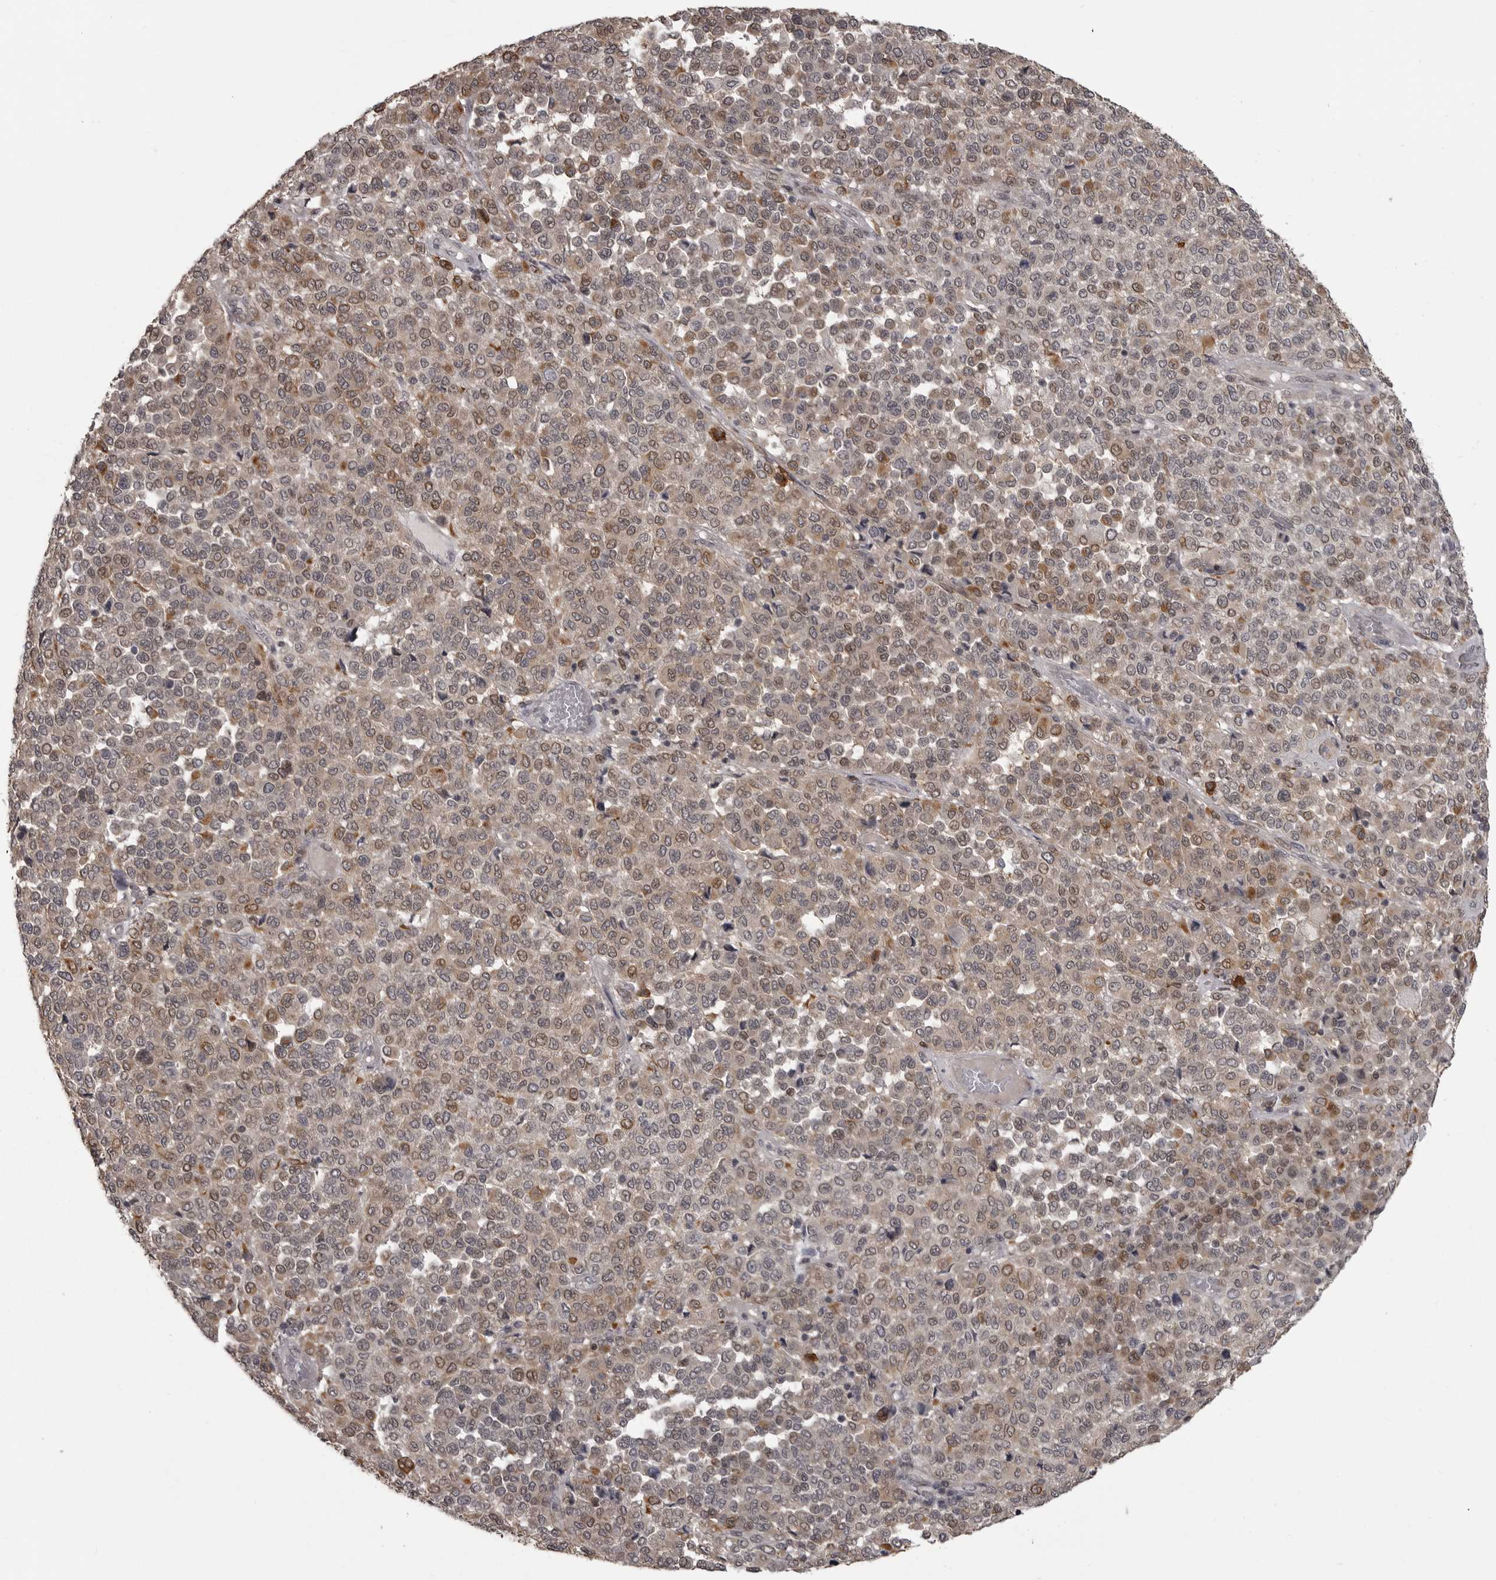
{"staining": {"intensity": "weak", "quantity": "25%-75%", "location": "cytoplasmic/membranous,nuclear"}, "tissue": "melanoma", "cell_type": "Tumor cells", "image_type": "cancer", "snomed": [{"axis": "morphology", "description": "Malignant melanoma, Metastatic site"}, {"axis": "topography", "description": "Pancreas"}], "caption": "IHC (DAB (3,3'-diaminobenzidine)) staining of human malignant melanoma (metastatic site) demonstrates weak cytoplasmic/membranous and nuclear protein staining in about 25%-75% of tumor cells.", "gene": "SNX16", "patient": {"sex": "female", "age": 30}}